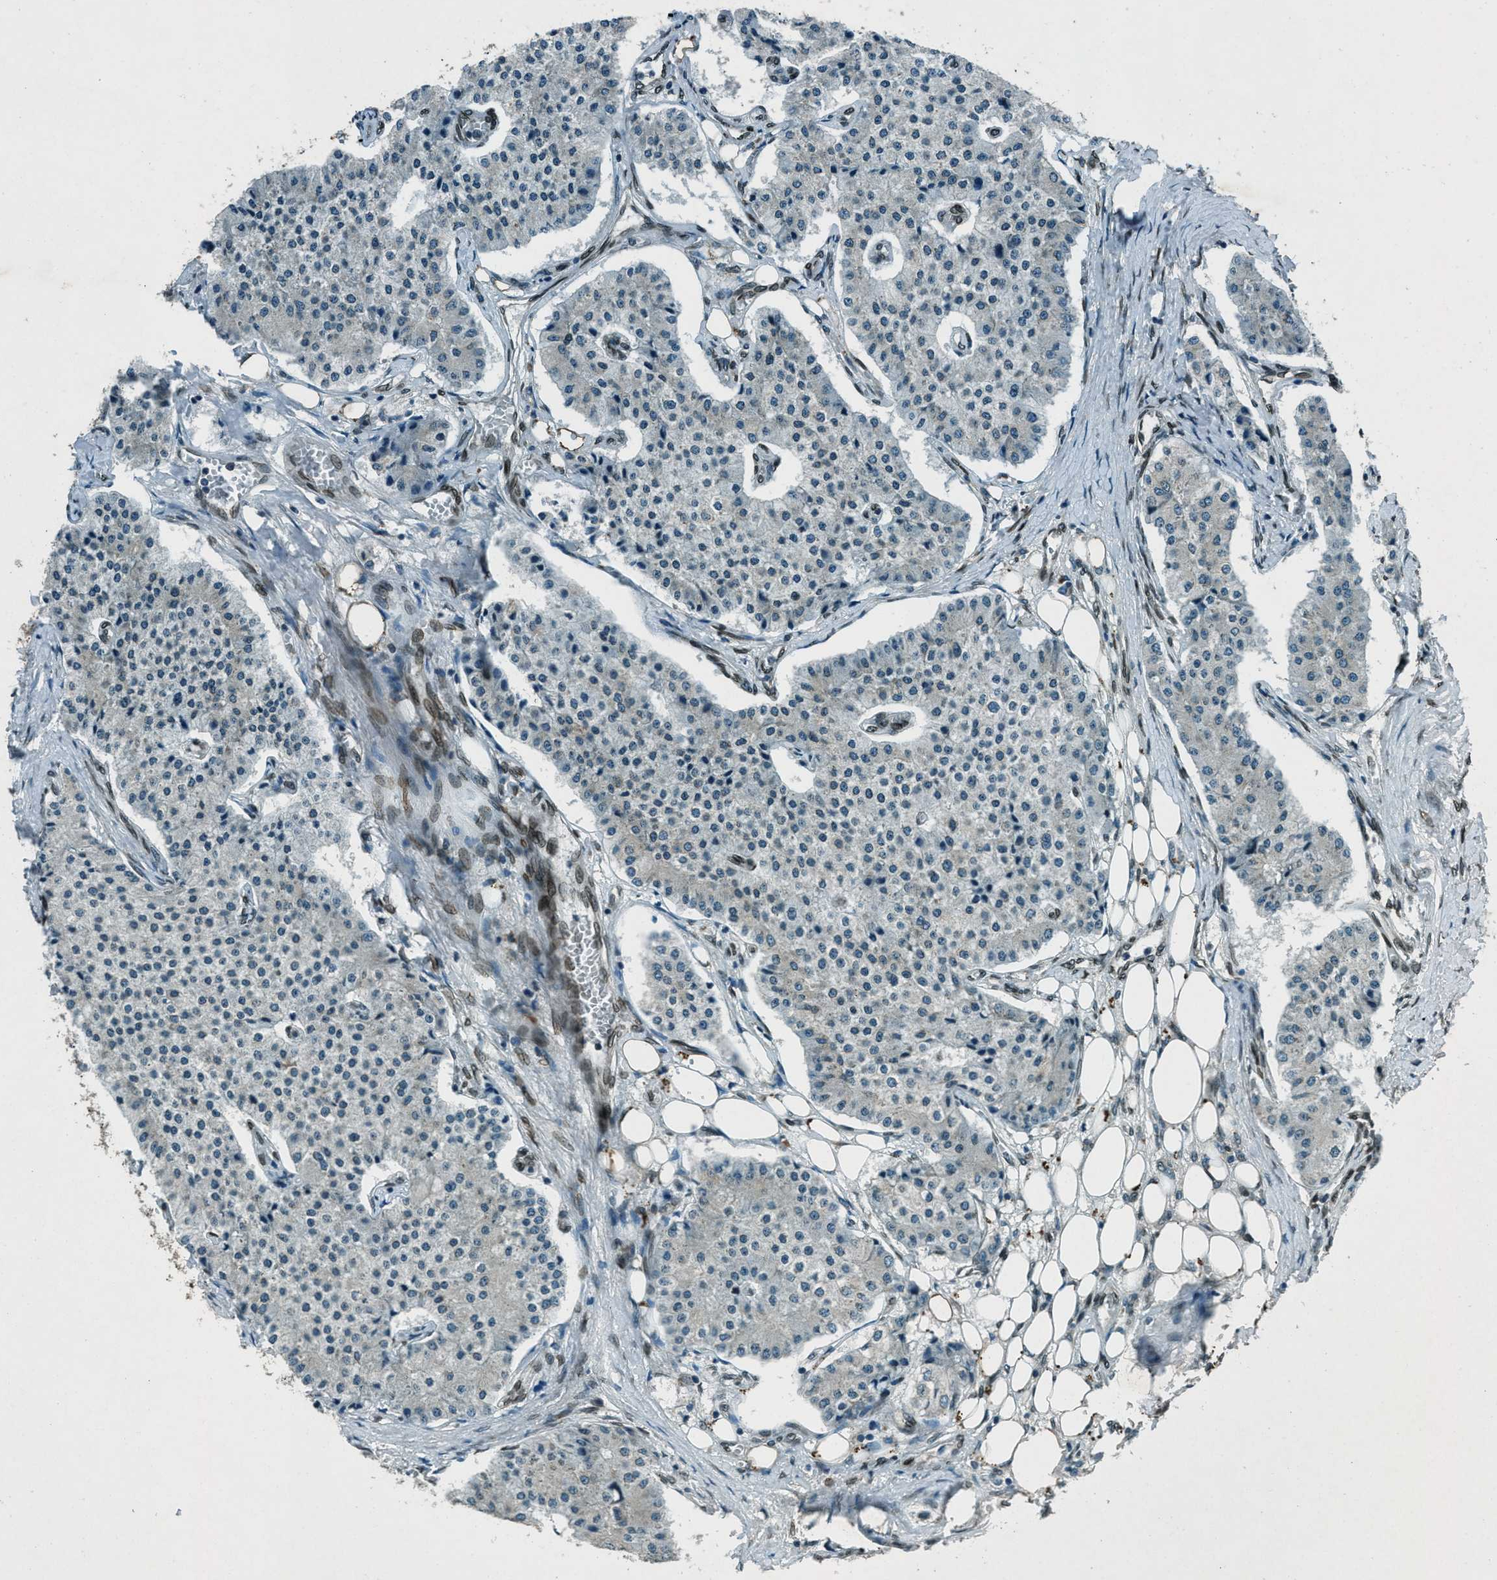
{"staining": {"intensity": "negative", "quantity": "none", "location": "none"}, "tissue": "carcinoid", "cell_type": "Tumor cells", "image_type": "cancer", "snomed": [{"axis": "morphology", "description": "Carcinoid, malignant, NOS"}, {"axis": "topography", "description": "Colon"}], "caption": "Protein analysis of carcinoid (malignant) demonstrates no significant positivity in tumor cells.", "gene": "LEMD2", "patient": {"sex": "female", "age": 52}}